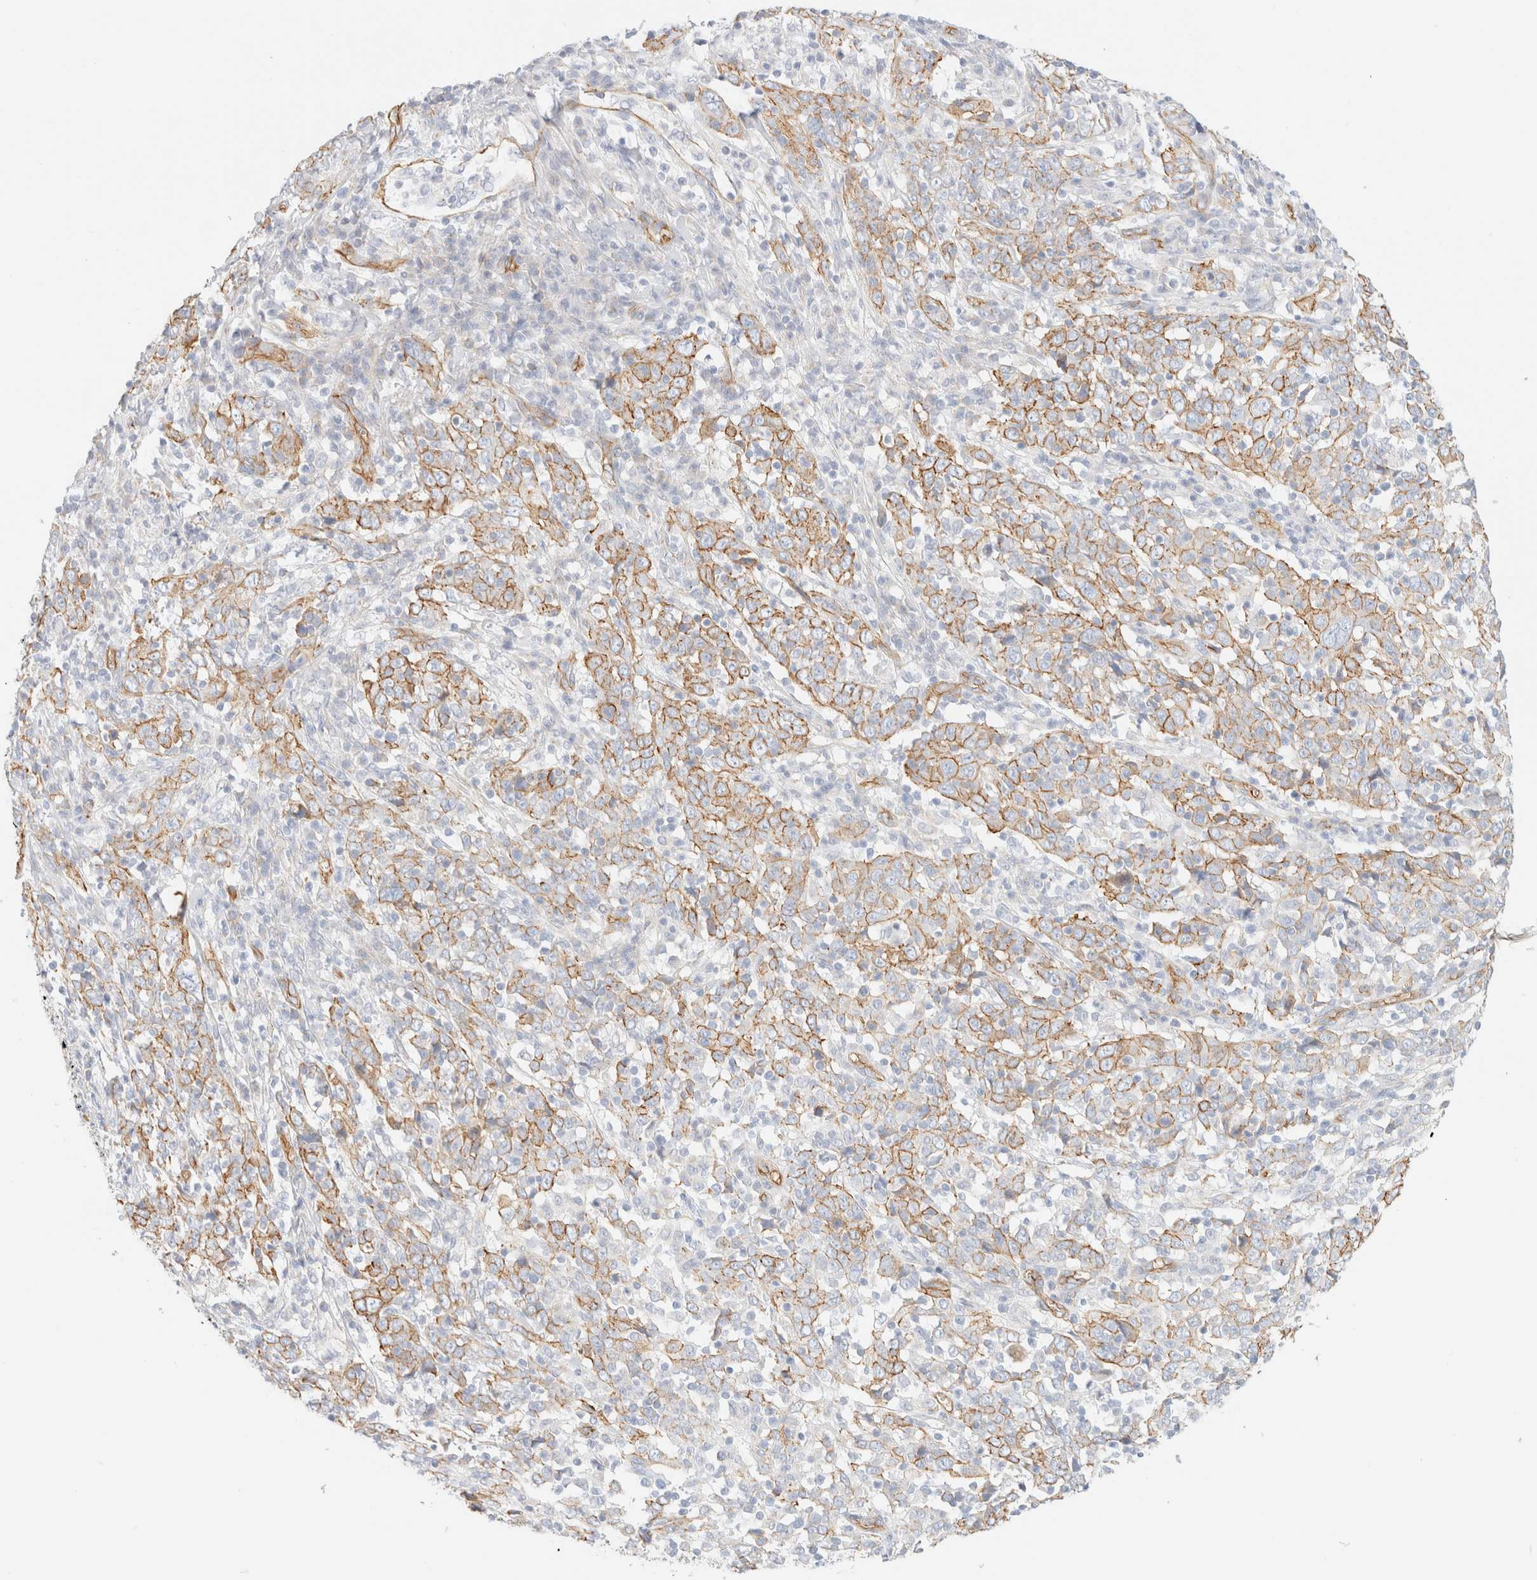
{"staining": {"intensity": "moderate", "quantity": ">75%", "location": "cytoplasmic/membranous"}, "tissue": "cervical cancer", "cell_type": "Tumor cells", "image_type": "cancer", "snomed": [{"axis": "morphology", "description": "Squamous cell carcinoma, NOS"}, {"axis": "topography", "description": "Cervix"}], "caption": "Protein expression analysis of human cervical cancer reveals moderate cytoplasmic/membranous expression in approximately >75% of tumor cells.", "gene": "CYB5R4", "patient": {"sex": "female", "age": 46}}